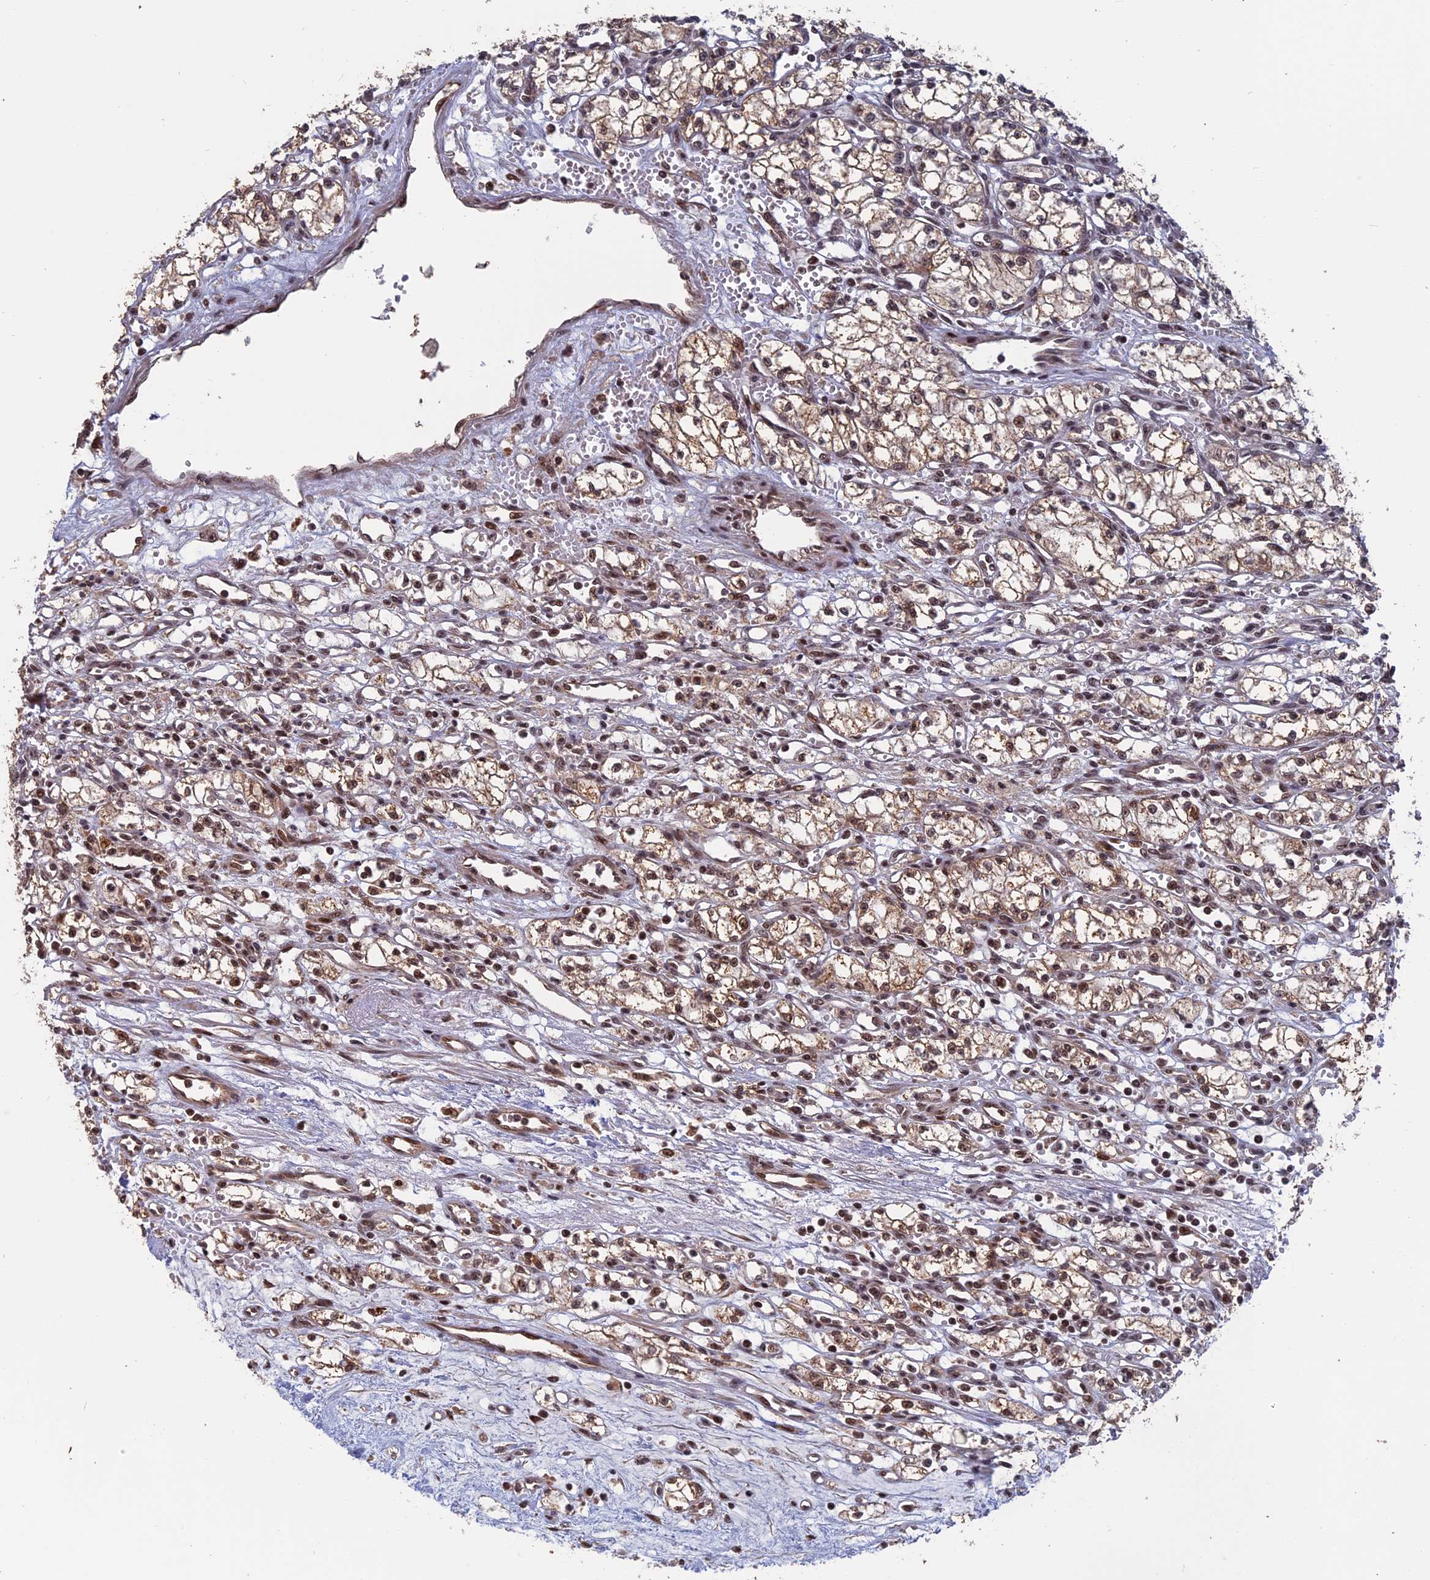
{"staining": {"intensity": "weak", "quantity": "25%-75%", "location": "cytoplasmic/membranous,nuclear"}, "tissue": "renal cancer", "cell_type": "Tumor cells", "image_type": "cancer", "snomed": [{"axis": "morphology", "description": "Normal tissue, NOS"}, {"axis": "morphology", "description": "Adenocarcinoma, NOS"}, {"axis": "topography", "description": "Kidney"}], "caption": "Weak cytoplasmic/membranous and nuclear expression for a protein is seen in approximately 25%-75% of tumor cells of adenocarcinoma (renal) using IHC.", "gene": "CACTIN", "patient": {"sex": "male", "age": 59}}